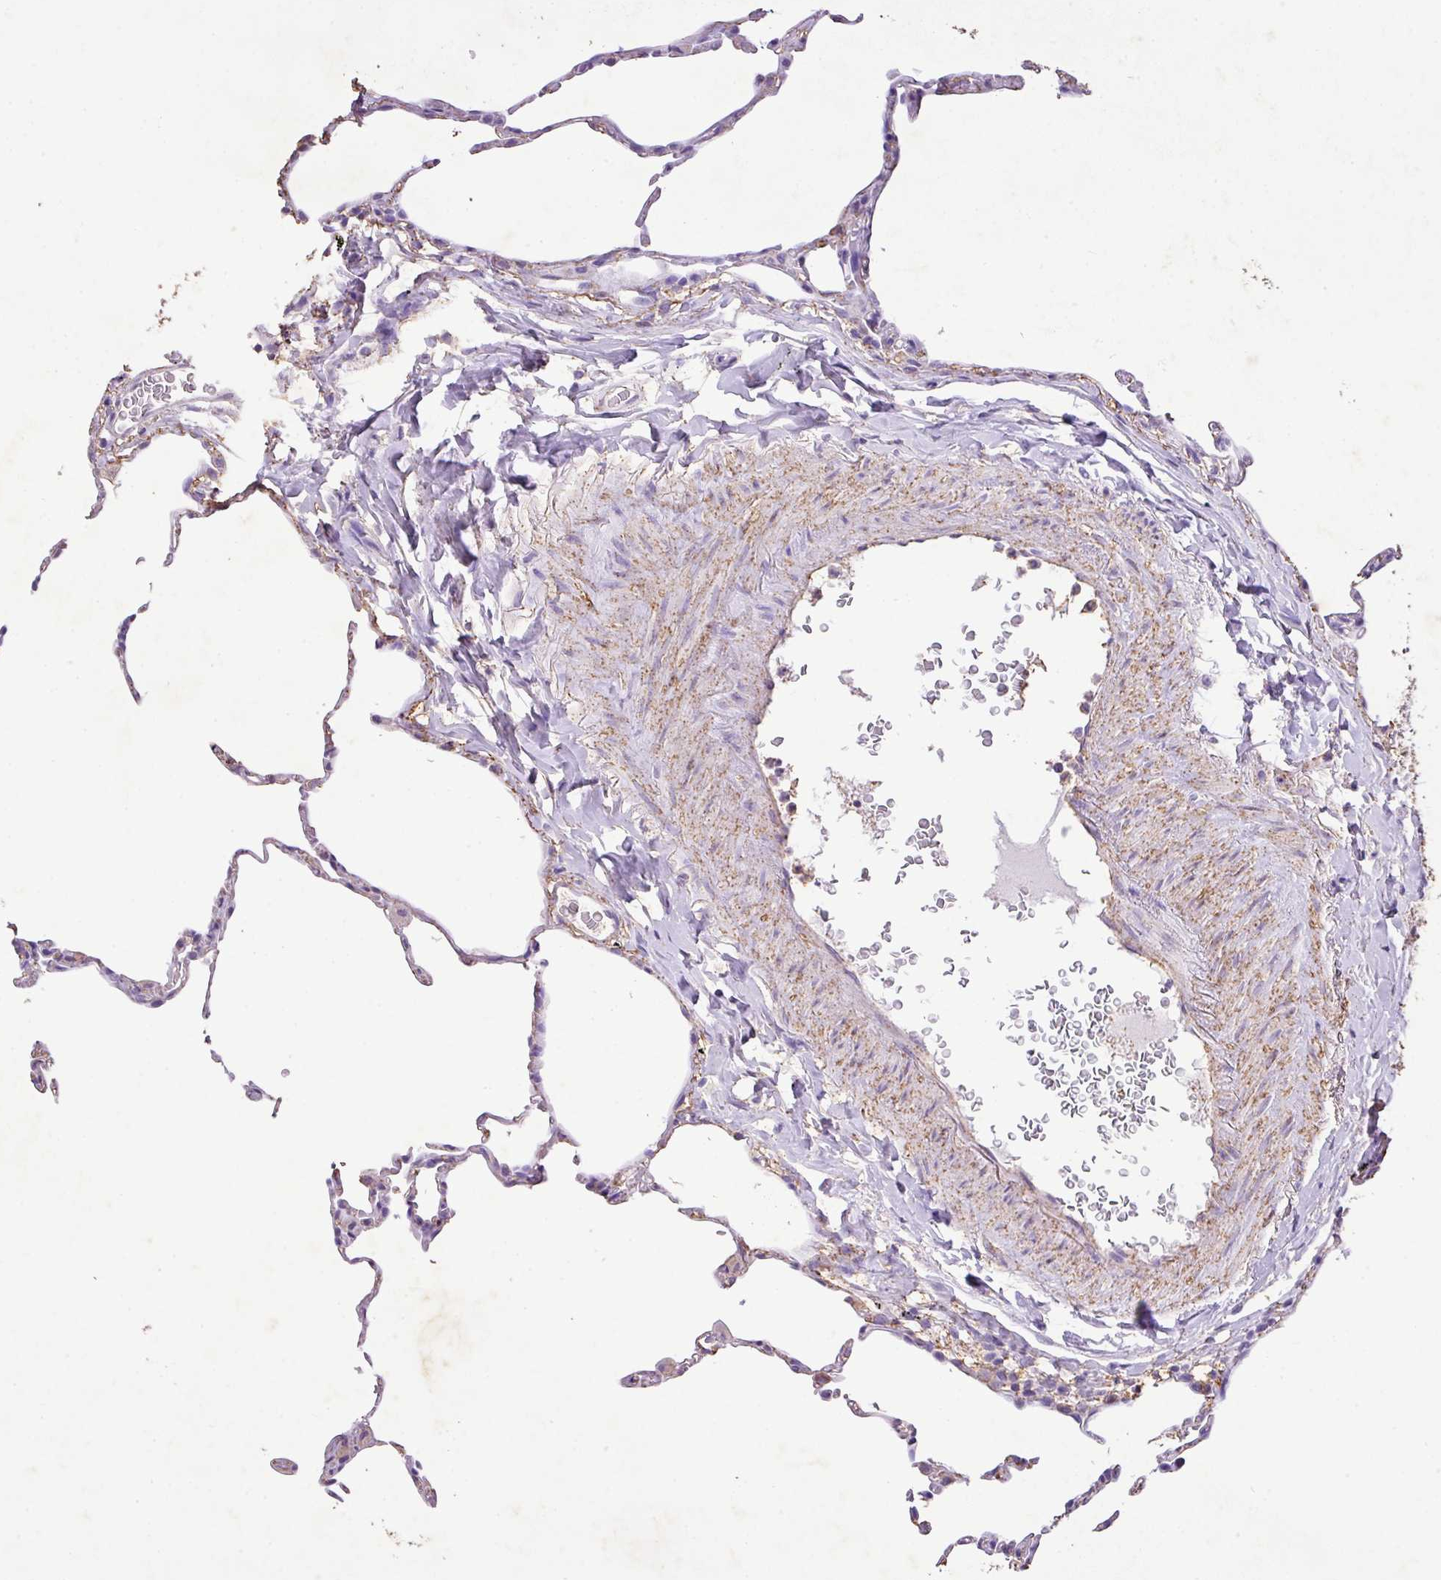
{"staining": {"intensity": "negative", "quantity": "none", "location": "none"}, "tissue": "lung", "cell_type": "Alveolar cells", "image_type": "normal", "snomed": [{"axis": "morphology", "description": "Normal tissue, NOS"}, {"axis": "topography", "description": "Lung"}], "caption": "IHC micrograph of normal human lung stained for a protein (brown), which exhibits no staining in alveolar cells.", "gene": "KCNJ11", "patient": {"sex": "female", "age": 57}}